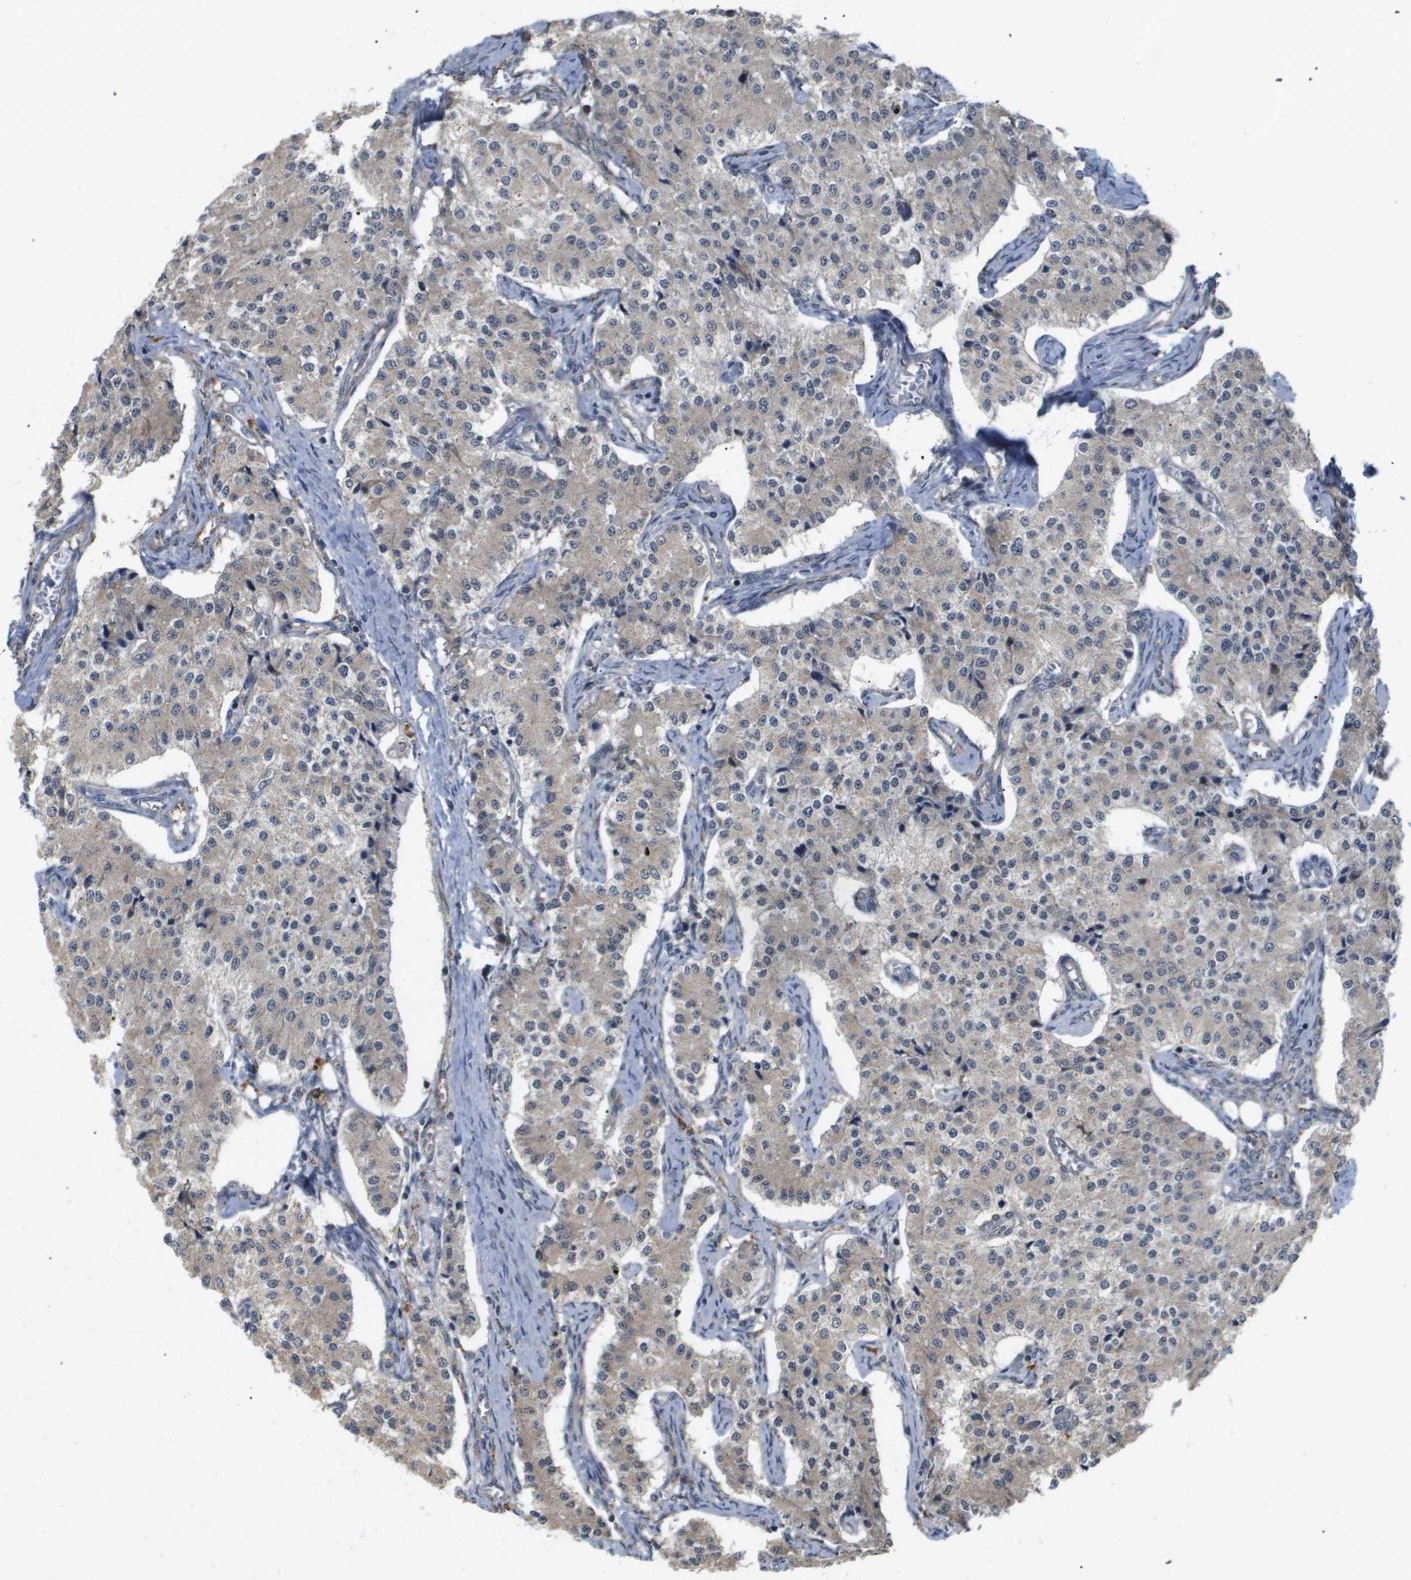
{"staining": {"intensity": "weak", "quantity": ">75%", "location": "cytoplasmic/membranous"}, "tissue": "carcinoid", "cell_type": "Tumor cells", "image_type": "cancer", "snomed": [{"axis": "morphology", "description": "Carcinoid, malignant, NOS"}, {"axis": "topography", "description": "Colon"}], "caption": "A brown stain labels weak cytoplasmic/membranous staining of a protein in human carcinoid tumor cells. The staining was performed using DAB to visualize the protein expression in brown, while the nuclei were stained in blue with hematoxylin (Magnification: 20x).", "gene": "PDGFB", "patient": {"sex": "female", "age": 52}}